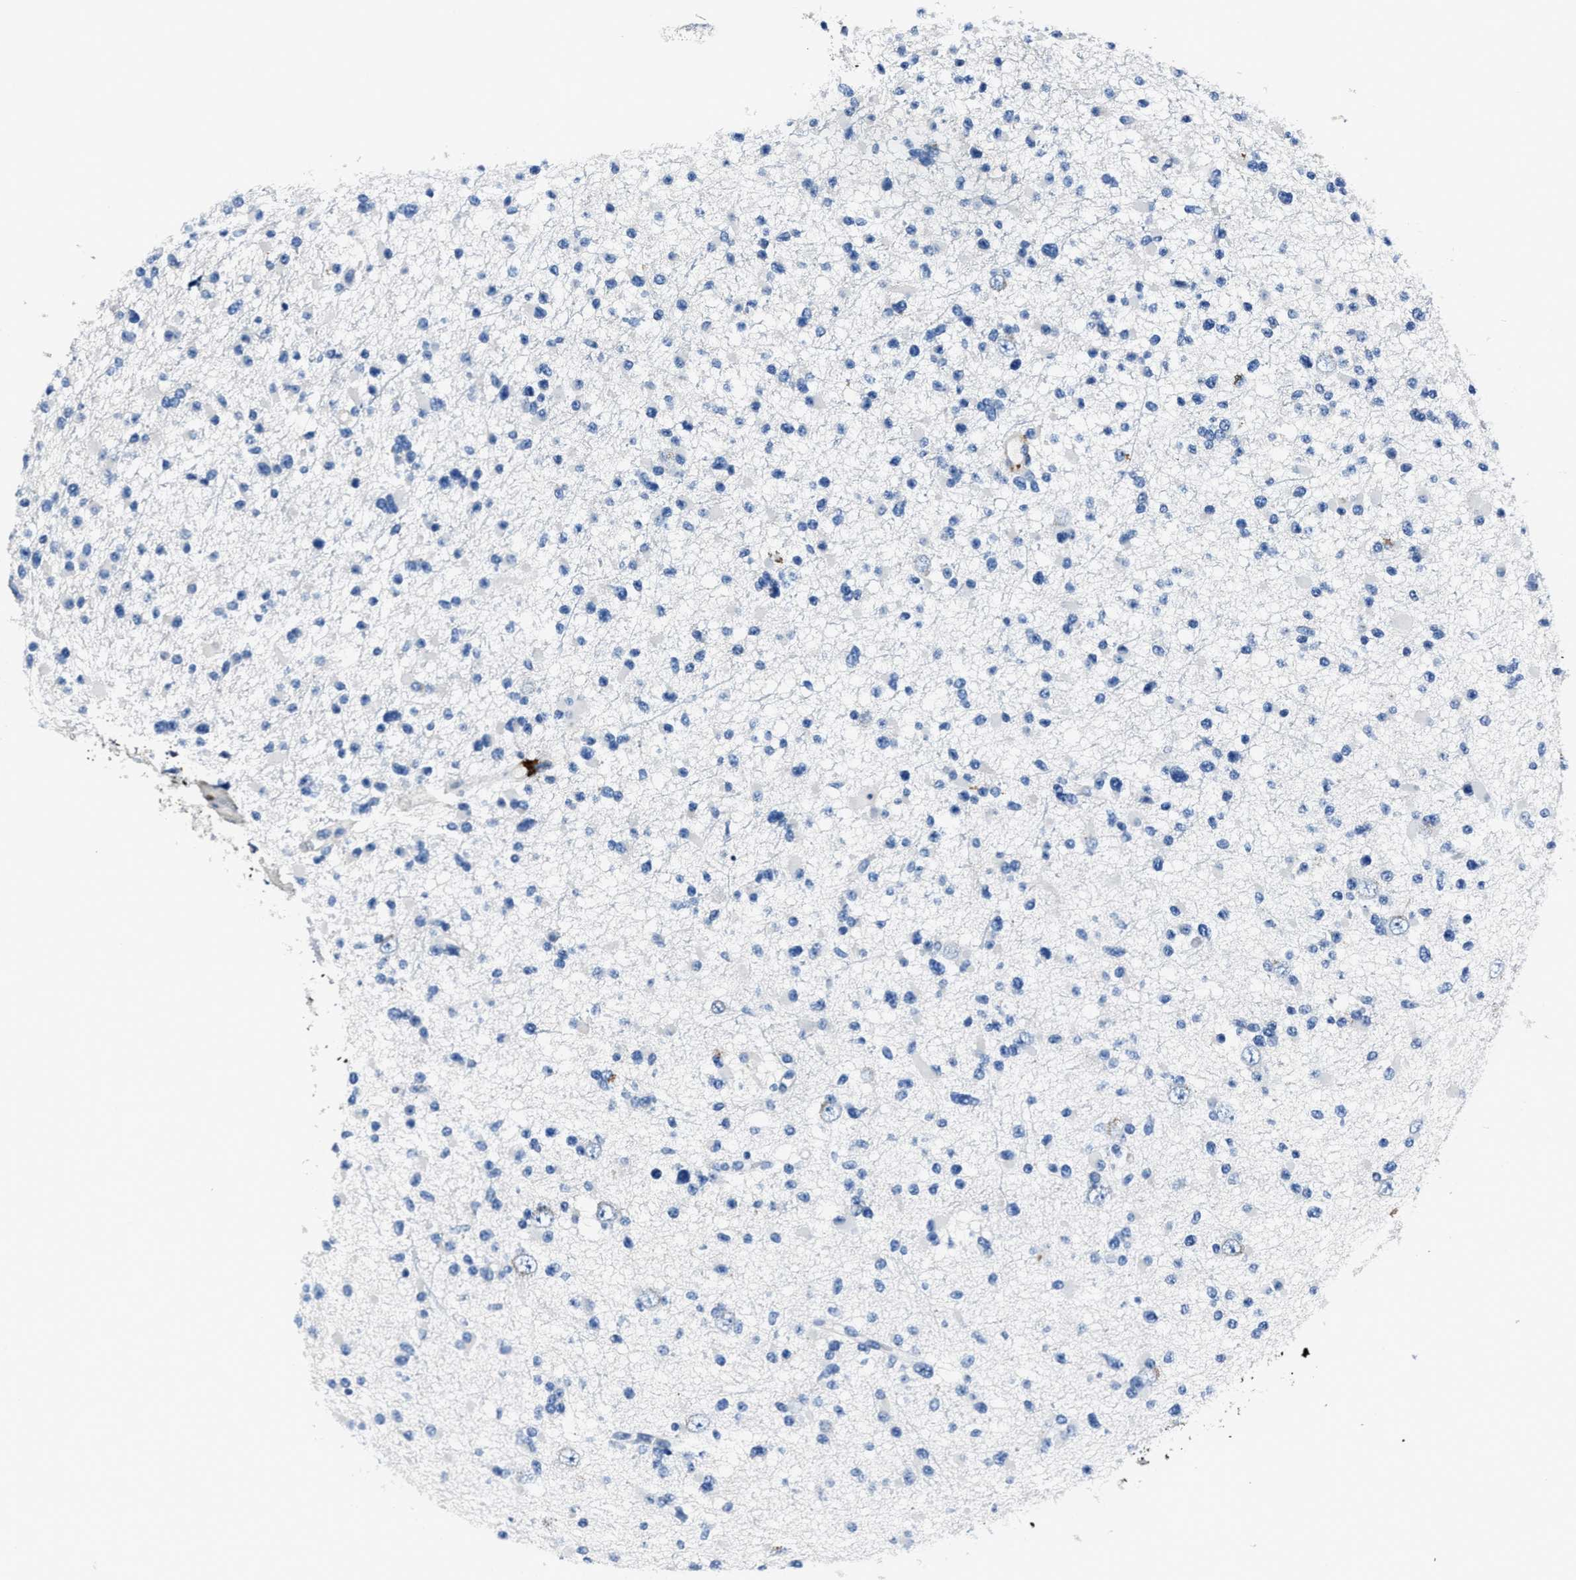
{"staining": {"intensity": "negative", "quantity": "none", "location": "none"}, "tissue": "glioma", "cell_type": "Tumor cells", "image_type": "cancer", "snomed": [{"axis": "morphology", "description": "Glioma, malignant, Low grade"}, {"axis": "topography", "description": "Brain"}], "caption": "Tumor cells are negative for brown protein staining in glioma. Brightfield microscopy of IHC stained with DAB (brown) and hematoxylin (blue), captured at high magnification.", "gene": "FGL2", "patient": {"sex": "female", "age": 22}}